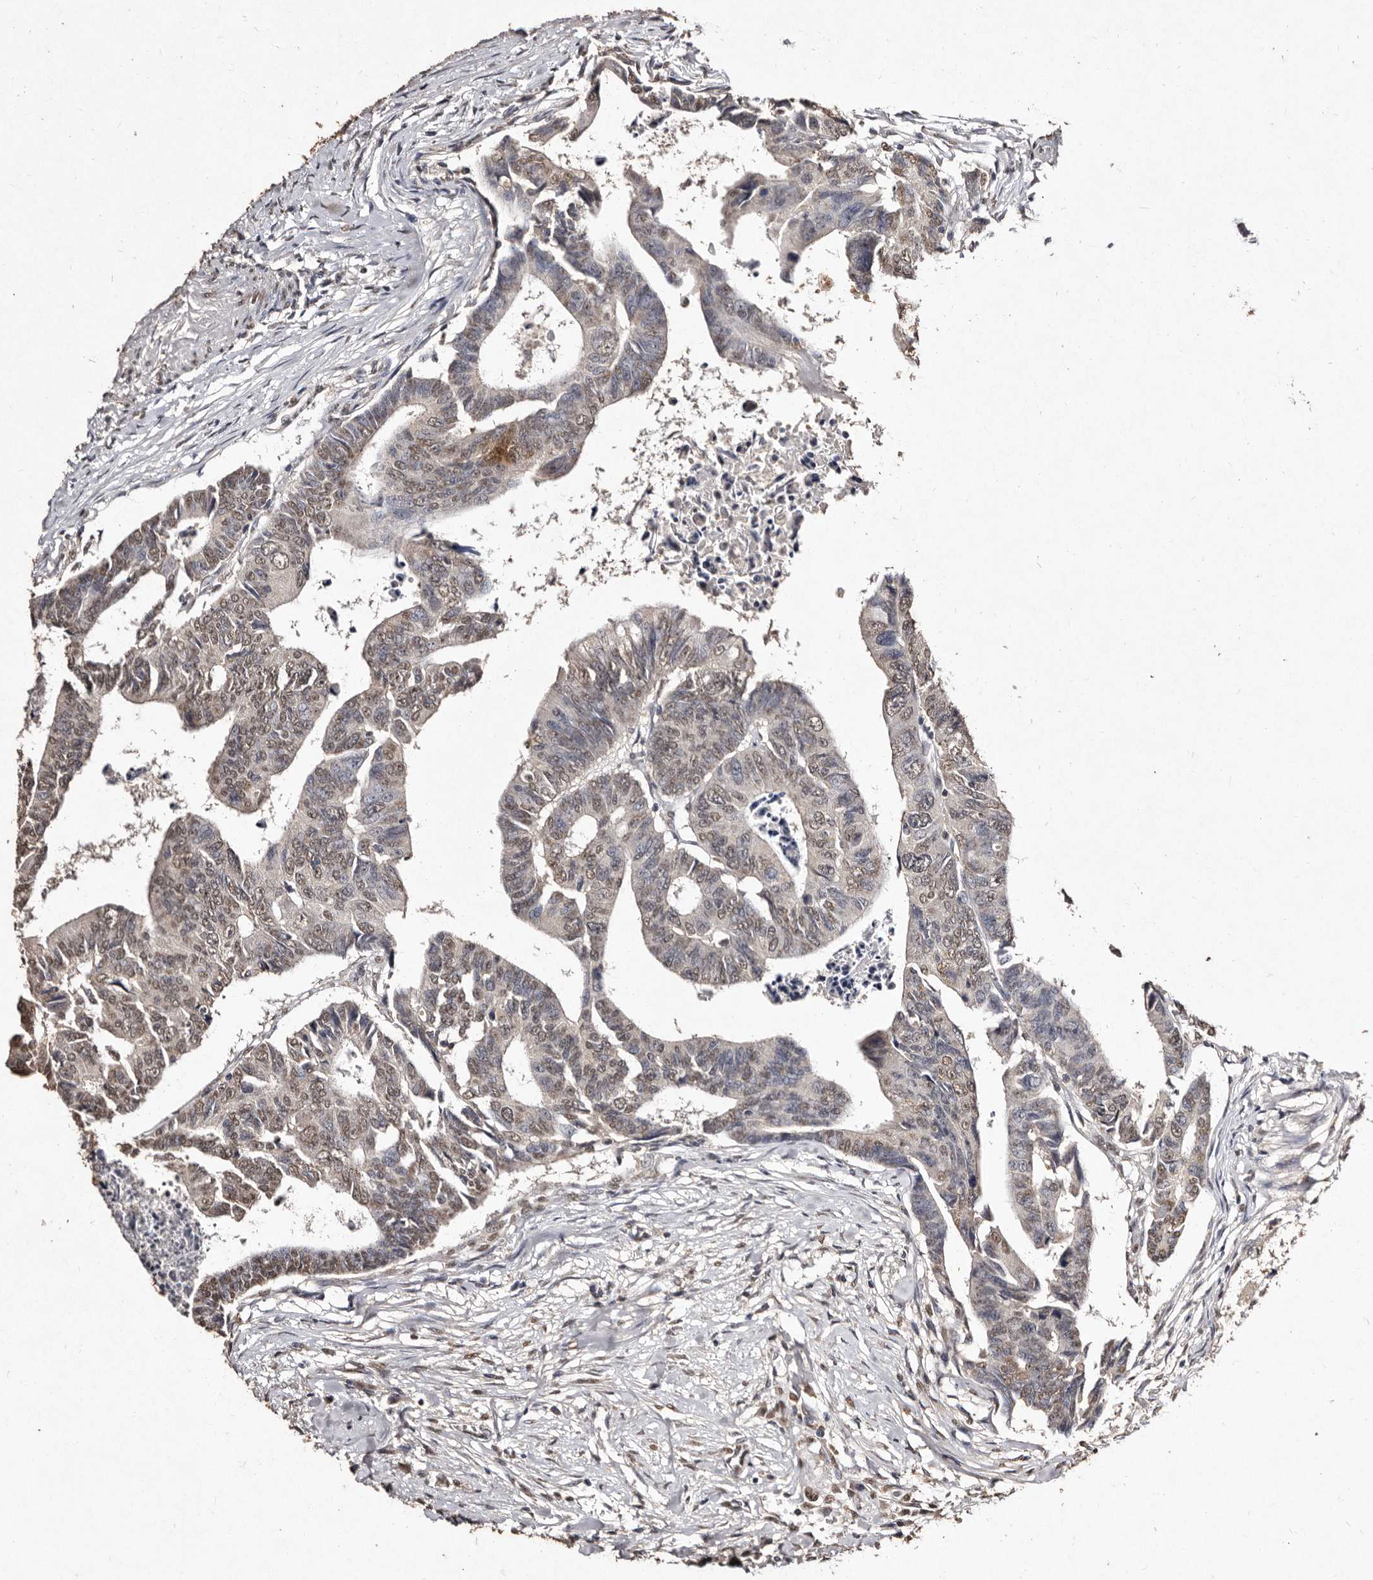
{"staining": {"intensity": "moderate", "quantity": "25%-75%", "location": "nuclear"}, "tissue": "colorectal cancer", "cell_type": "Tumor cells", "image_type": "cancer", "snomed": [{"axis": "morphology", "description": "Adenocarcinoma, NOS"}, {"axis": "topography", "description": "Rectum"}], "caption": "IHC image of neoplastic tissue: colorectal cancer stained using immunohistochemistry (IHC) exhibits medium levels of moderate protein expression localized specifically in the nuclear of tumor cells, appearing as a nuclear brown color.", "gene": "ERBB4", "patient": {"sex": "female", "age": 65}}